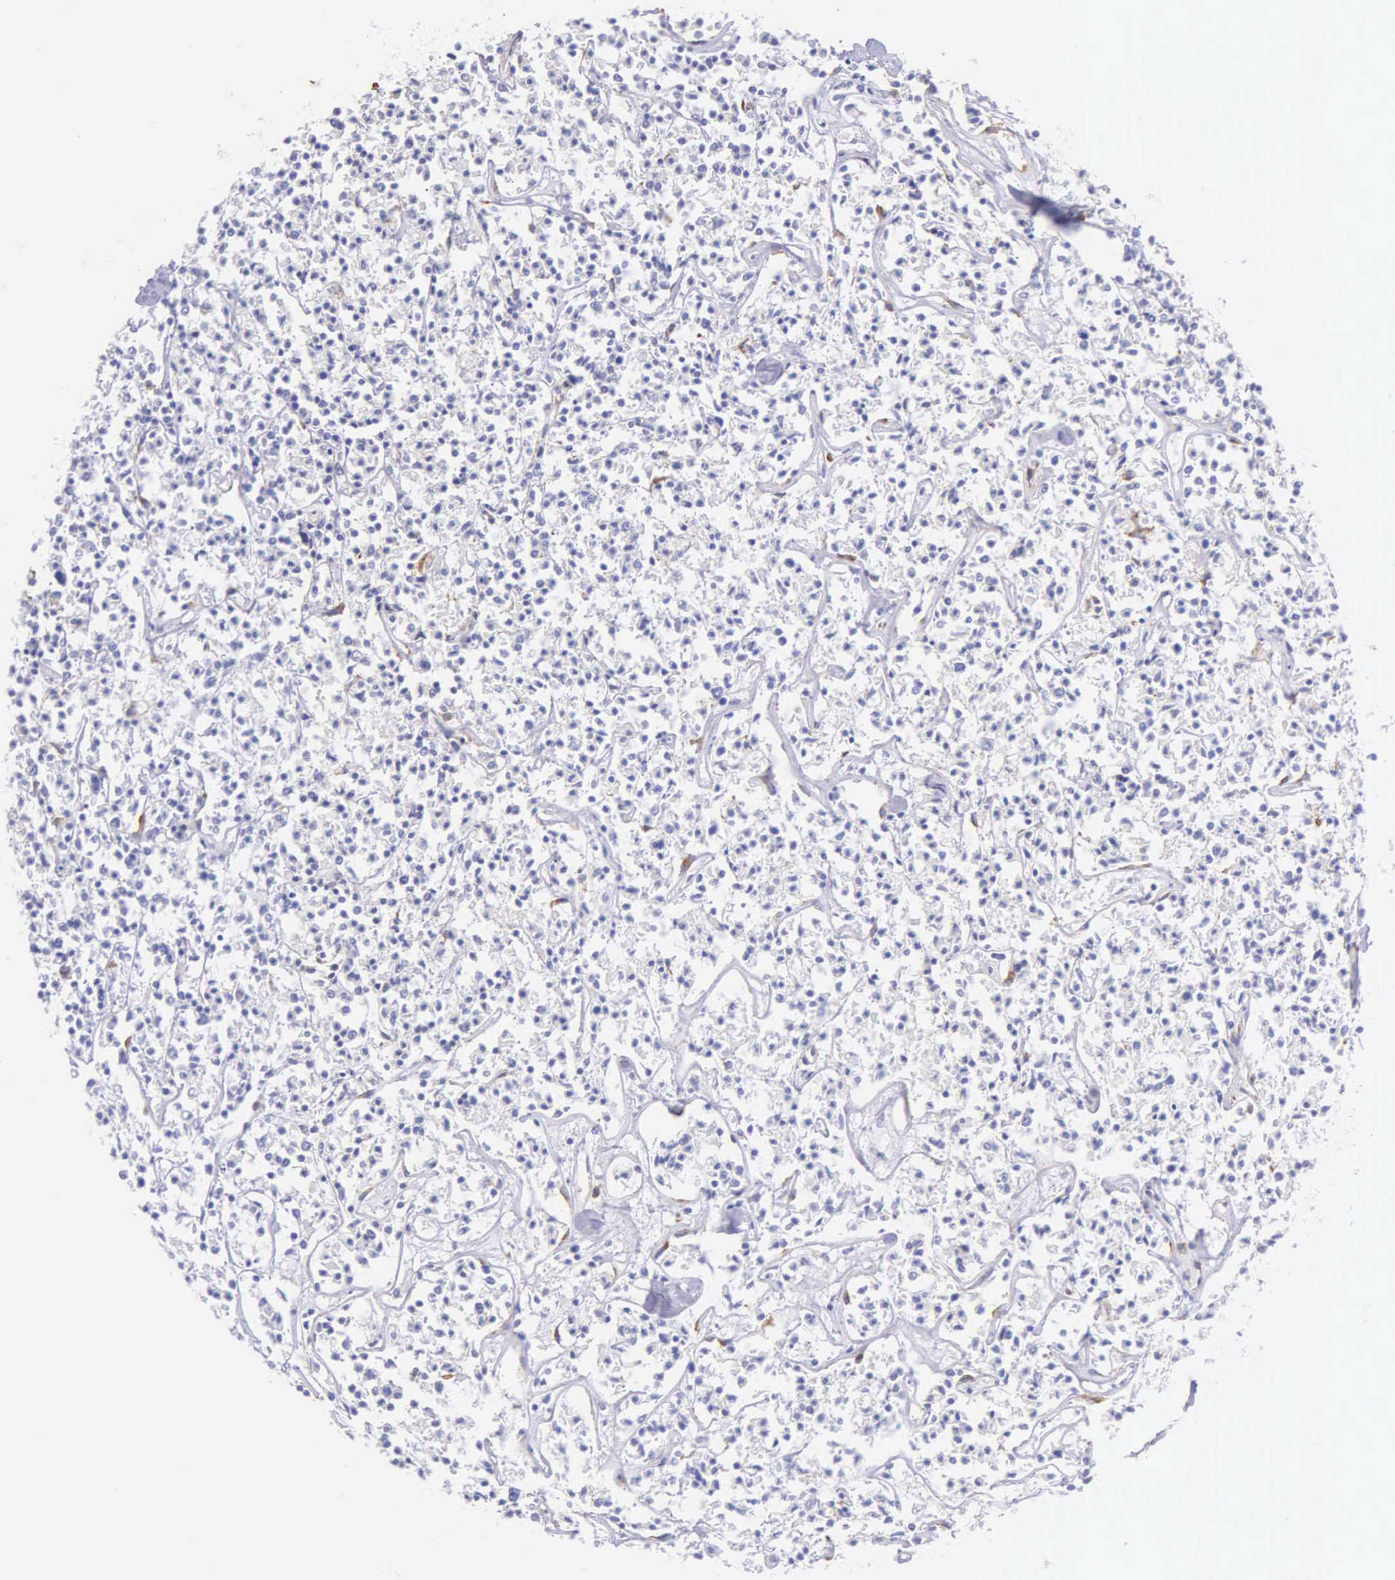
{"staining": {"intensity": "negative", "quantity": "none", "location": "none"}, "tissue": "lymphoma", "cell_type": "Tumor cells", "image_type": "cancer", "snomed": [{"axis": "morphology", "description": "Malignant lymphoma, non-Hodgkin's type, Low grade"}, {"axis": "topography", "description": "Small intestine"}], "caption": "An immunohistochemistry photomicrograph of lymphoma is shown. There is no staining in tumor cells of lymphoma. The staining was performed using DAB to visualize the protein expression in brown, while the nuclei were stained in blue with hematoxylin (Magnification: 20x).", "gene": "CKAP4", "patient": {"sex": "female", "age": 59}}